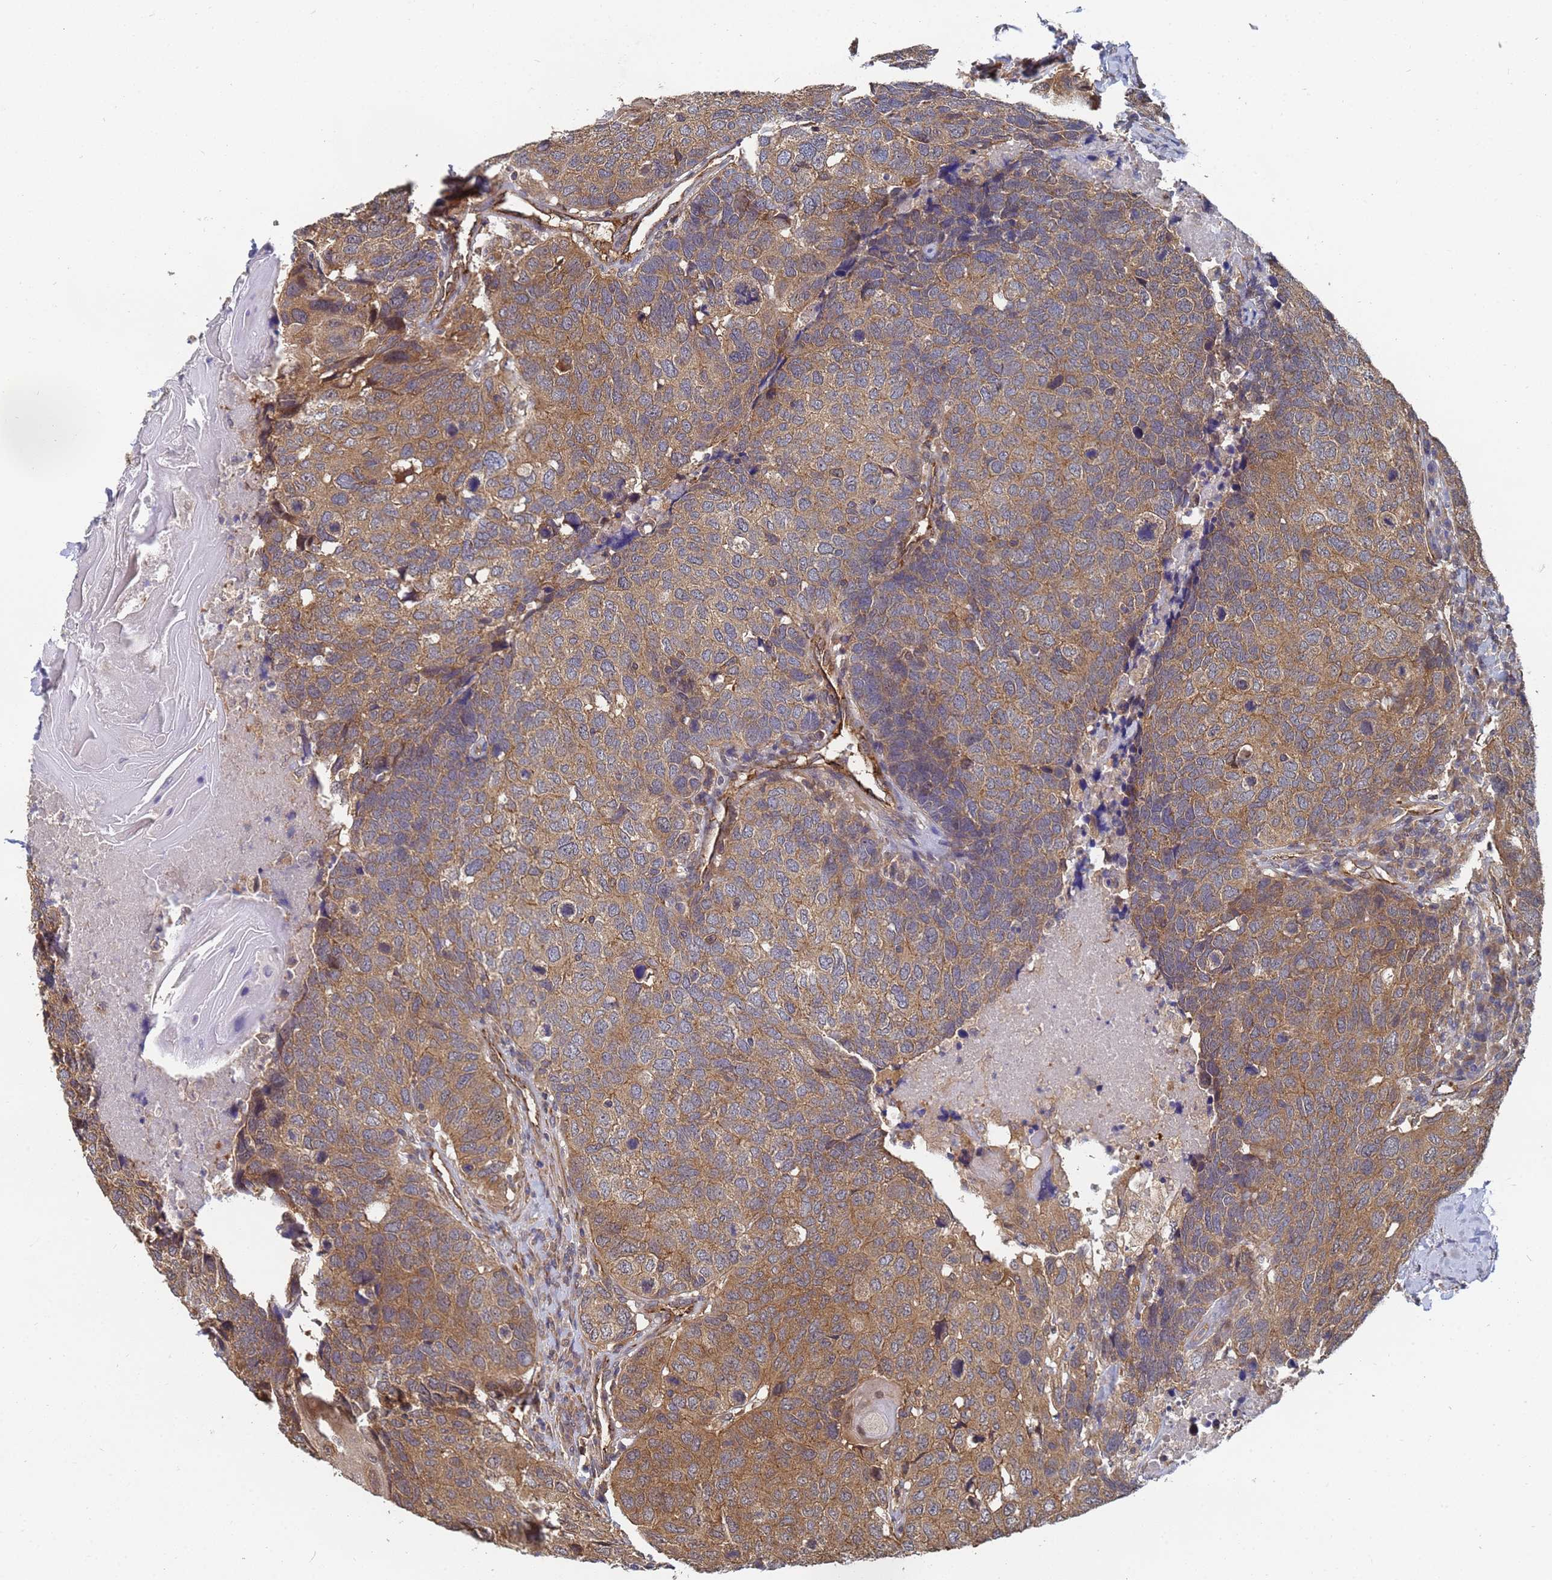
{"staining": {"intensity": "moderate", "quantity": ">75%", "location": "cytoplasmic/membranous"}, "tissue": "head and neck cancer", "cell_type": "Tumor cells", "image_type": "cancer", "snomed": [{"axis": "morphology", "description": "Squamous cell carcinoma, NOS"}, {"axis": "topography", "description": "Head-Neck"}], "caption": "Head and neck cancer (squamous cell carcinoma) stained with a protein marker displays moderate staining in tumor cells.", "gene": "ALS2CL", "patient": {"sex": "male", "age": 66}}